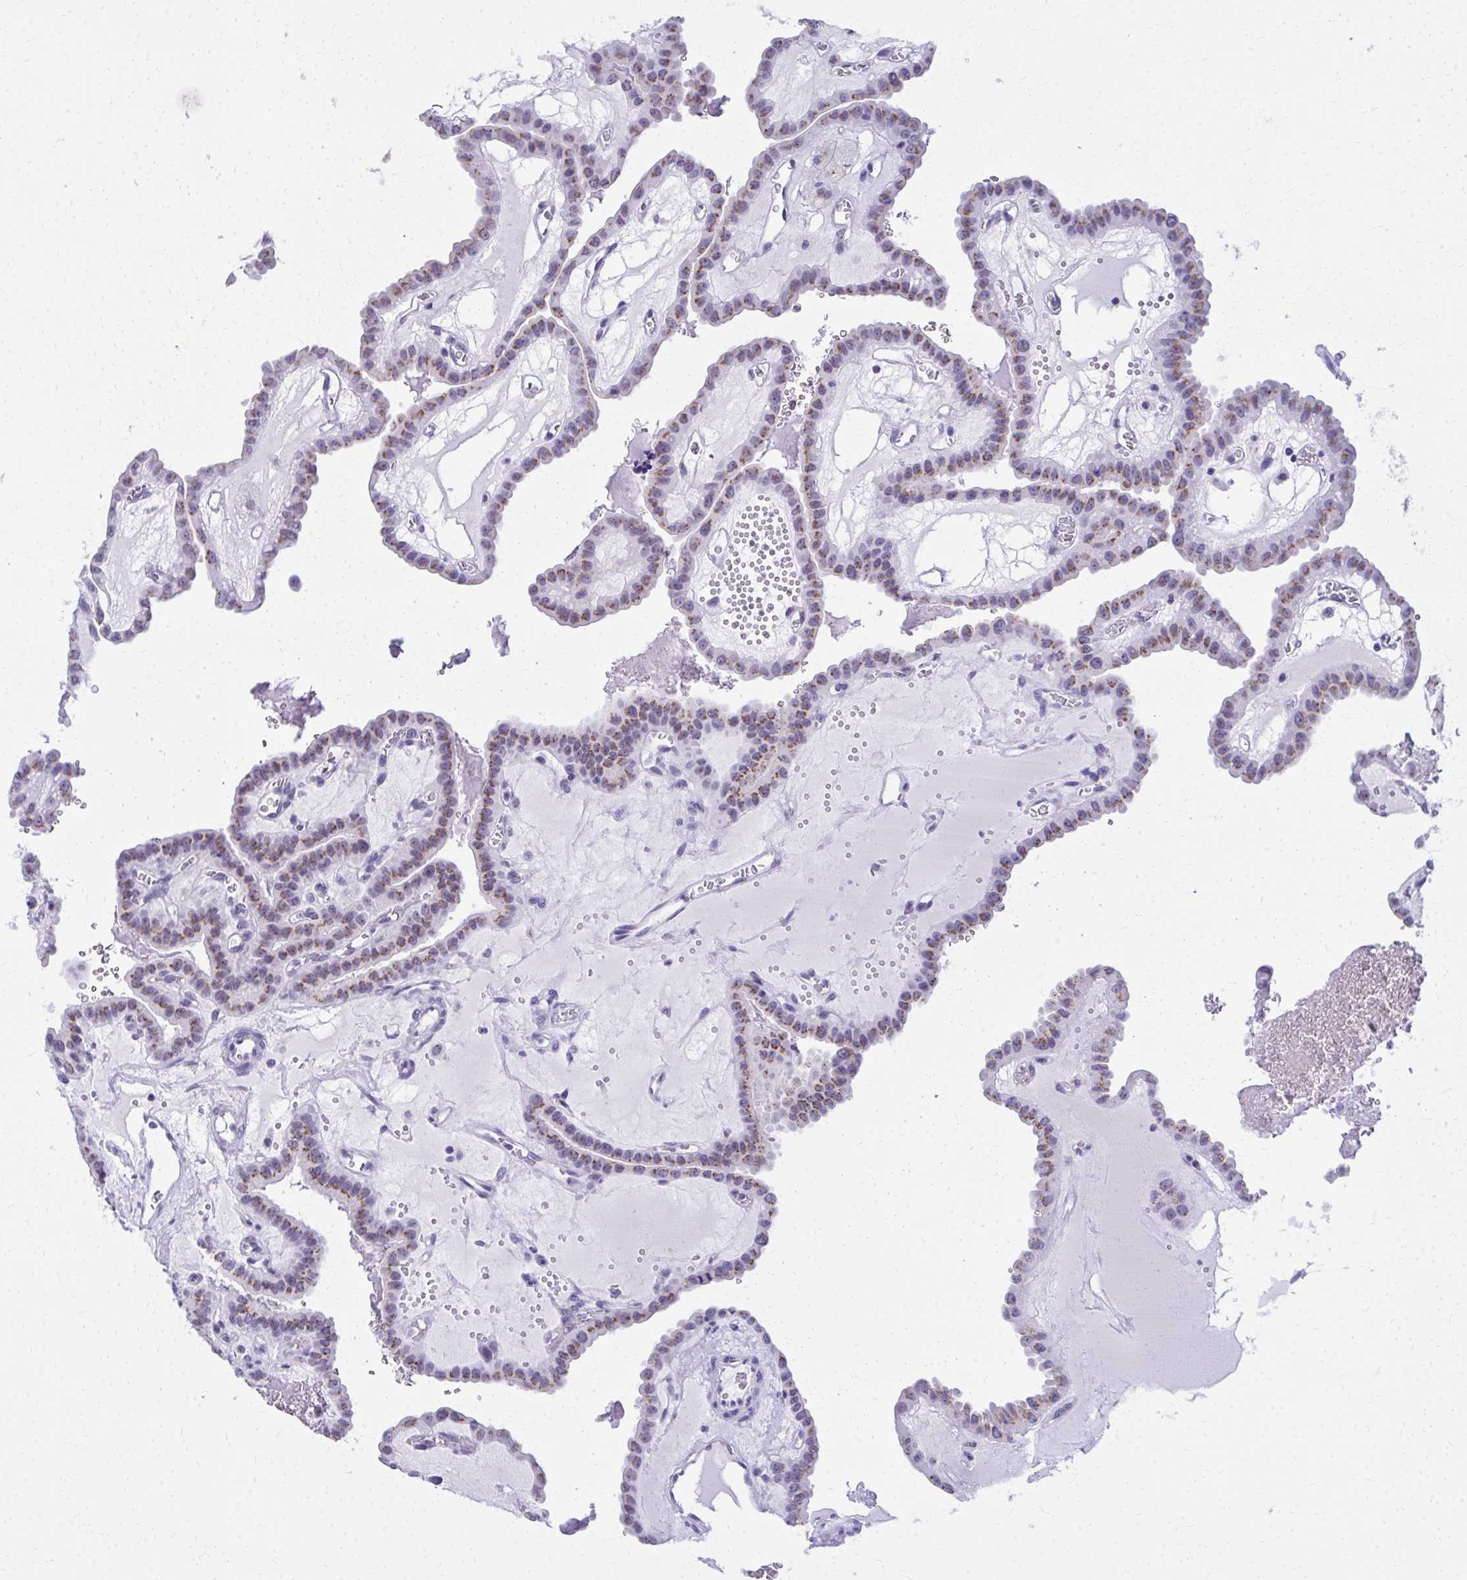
{"staining": {"intensity": "moderate", "quantity": "25%-75%", "location": "cytoplasmic/membranous"}, "tissue": "thyroid cancer", "cell_type": "Tumor cells", "image_type": "cancer", "snomed": [{"axis": "morphology", "description": "Papillary adenocarcinoma, NOS"}, {"axis": "topography", "description": "Thyroid gland"}], "caption": "A brown stain labels moderate cytoplasmic/membranous staining of a protein in human papillary adenocarcinoma (thyroid) tumor cells. The protein is shown in brown color, while the nuclei are stained blue.", "gene": "SCLY", "patient": {"sex": "male", "age": 87}}